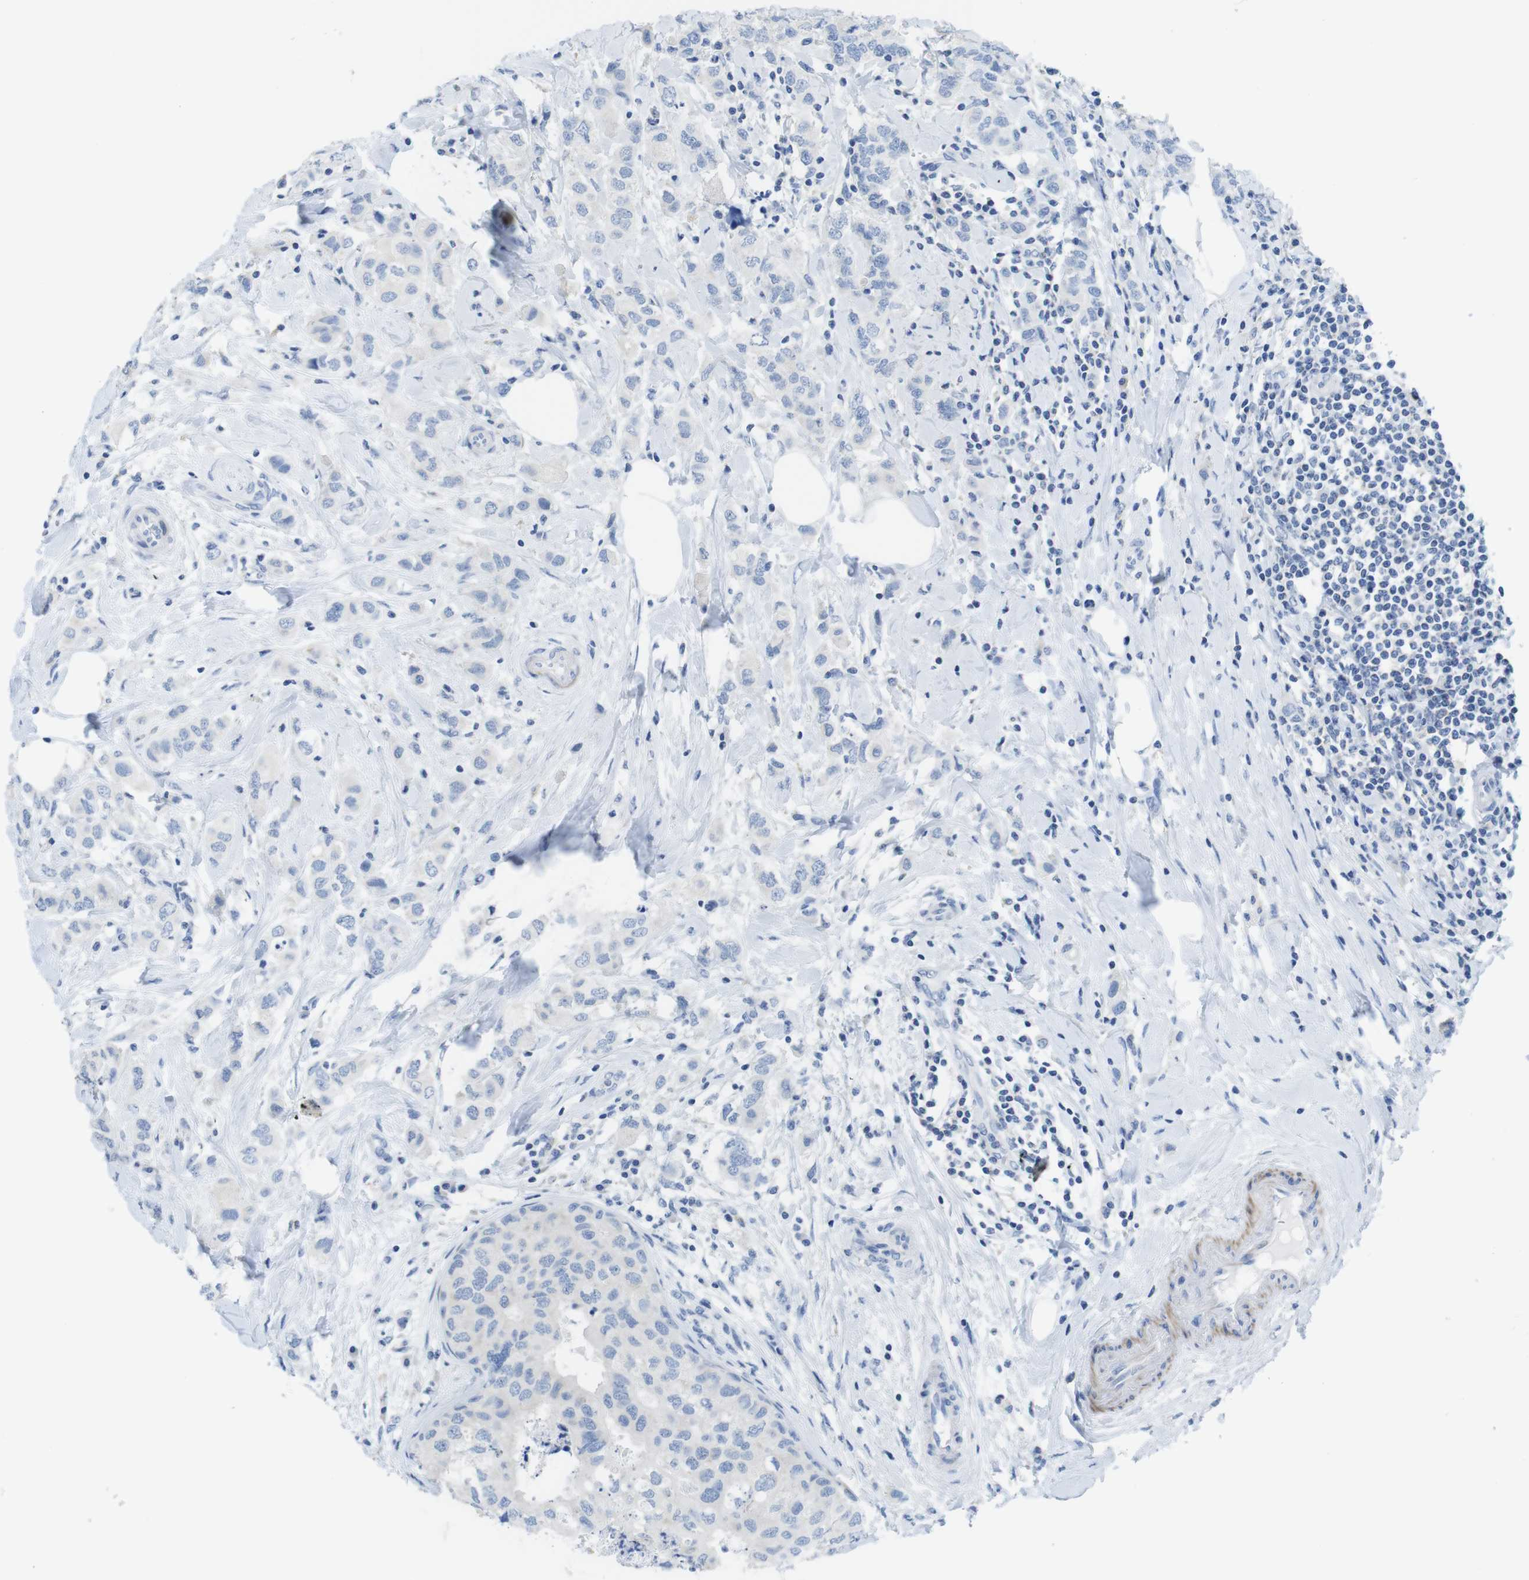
{"staining": {"intensity": "negative", "quantity": "none", "location": "none"}, "tissue": "breast cancer", "cell_type": "Tumor cells", "image_type": "cancer", "snomed": [{"axis": "morphology", "description": "Duct carcinoma"}, {"axis": "topography", "description": "Breast"}], "caption": "The IHC micrograph has no significant staining in tumor cells of breast infiltrating ductal carcinoma tissue.", "gene": "ASIC5", "patient": {"sex": "female", "age": 50}}